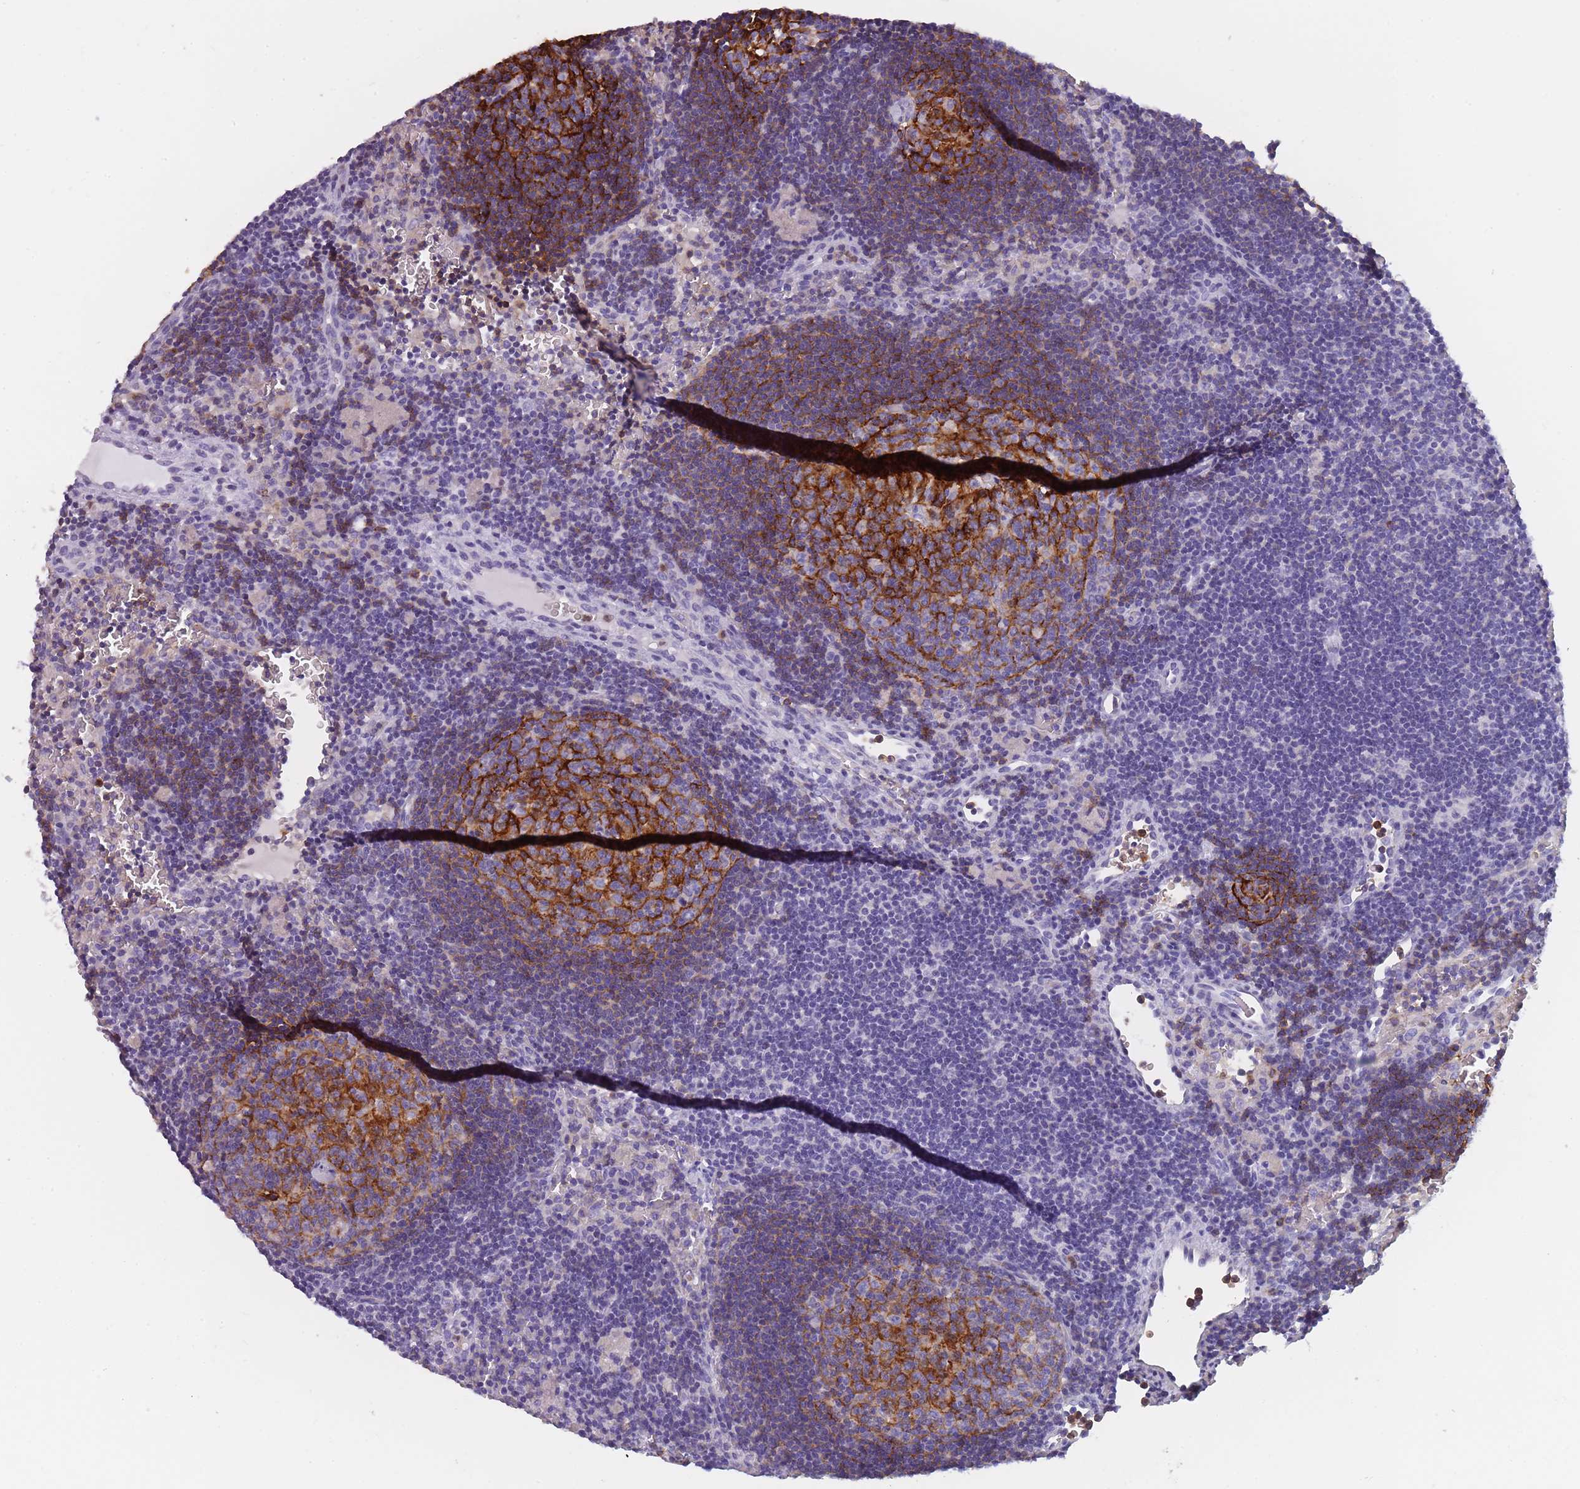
{"staining": {"intensity": "strong", "quantity": "<25%", "location": "cytoplasmic/membranous"}, "tissue": "lymph node", "cell_type": "Germinal center cells", "image_type": "normal", "snomed": [{"axis": "morphology", "description": "Normal tissue, NOS"}, {"axis": "topography", "description": "Lymph node"}], "caption": "The micrograph shows immunohistochemical staining of normal lymph node. There is strong cytoplasmic/membranous expression is present in about <25% of germinal center cells. (brown staining indicates protein expression, while blue staining denotes nuclei).", "gene": "CR1L", "patient": {"sex": "male", "age": 62}}